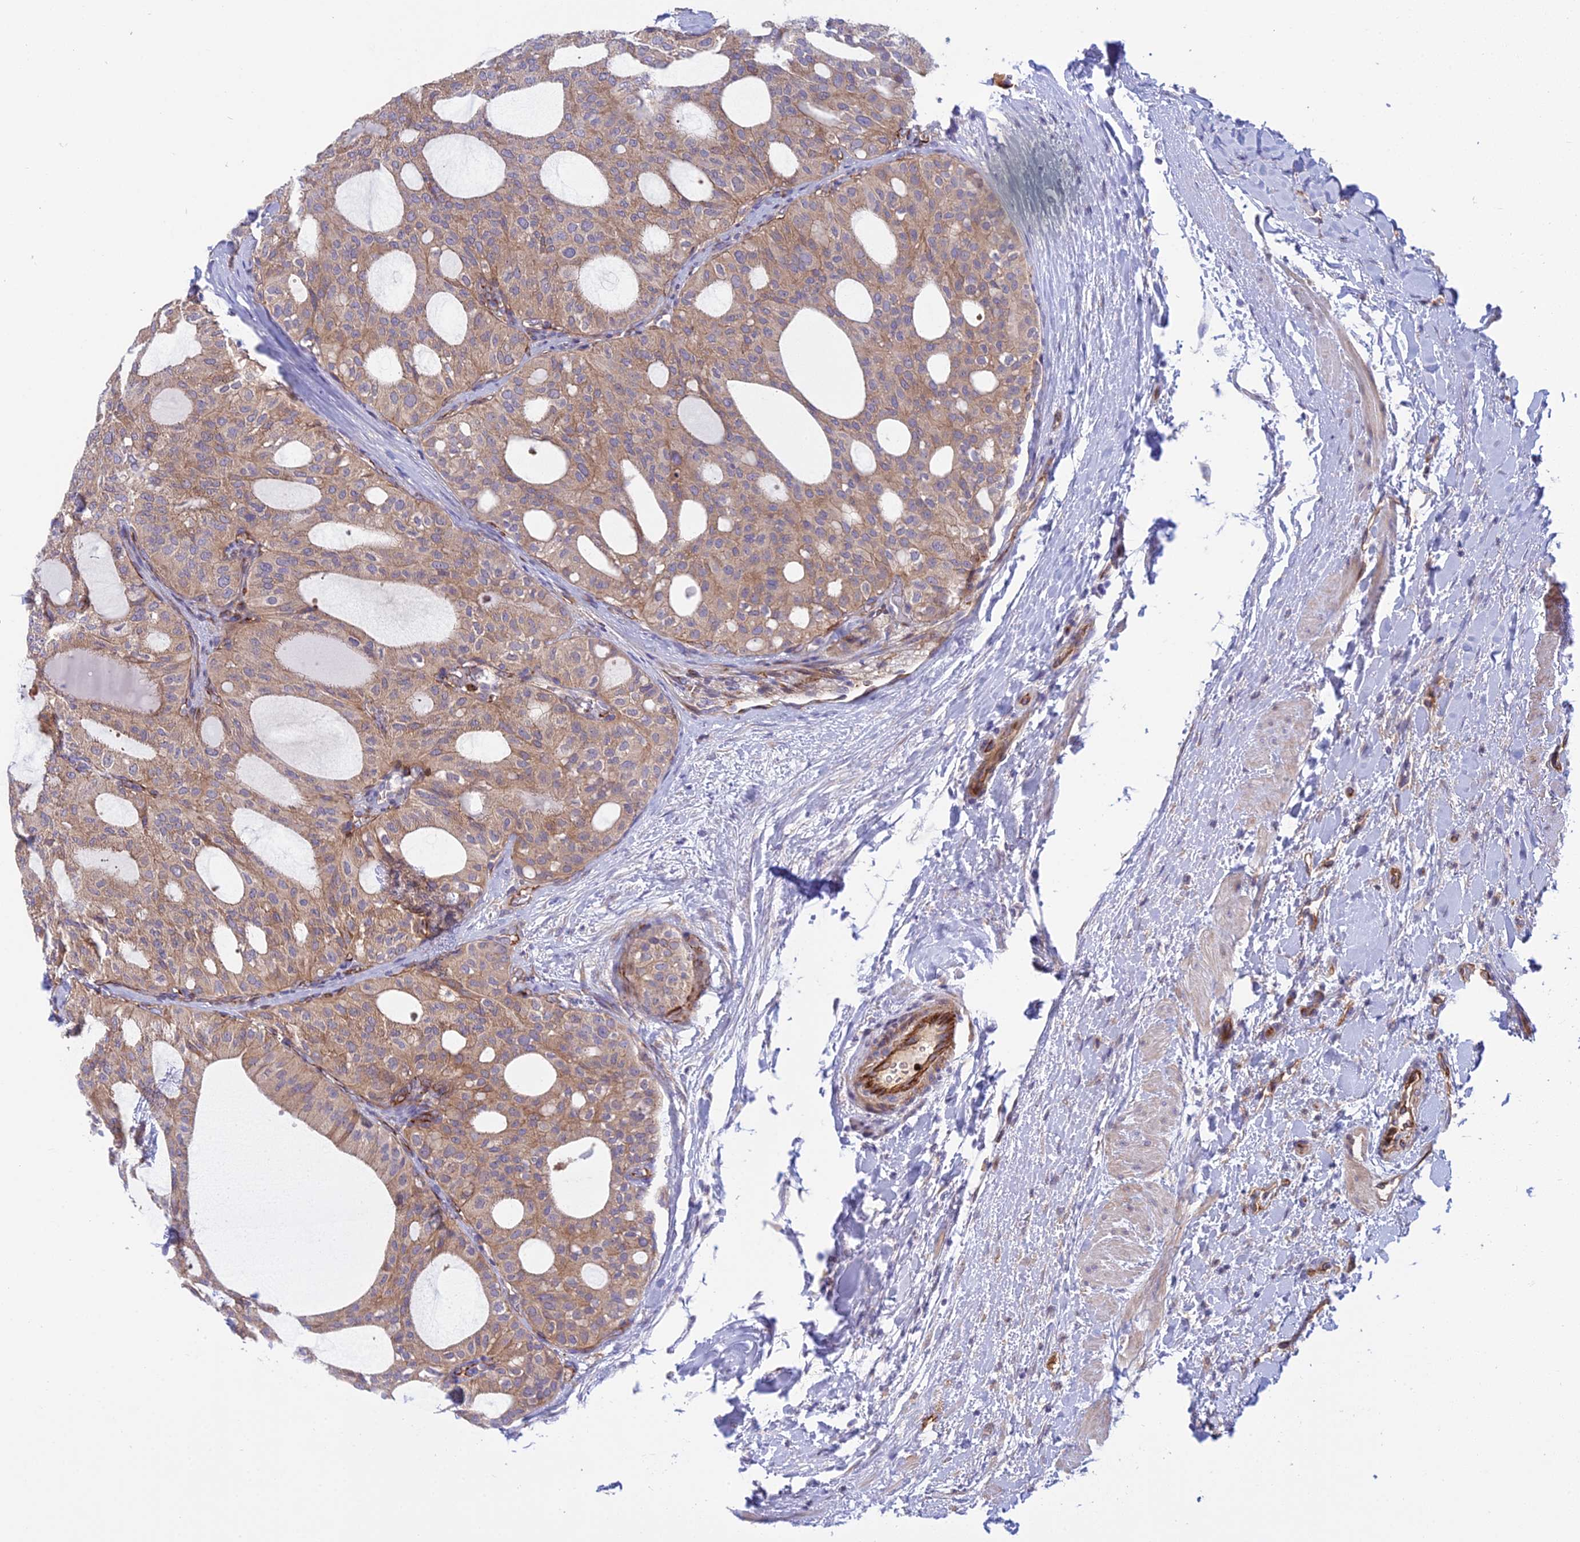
{"staining": {"intensity": "weak", "quantity": ">75%", "location": "cytoplasmic/membranous"}, "tissue": "thyroid cancer", "cell_type": "Tumor cells", "image_type": "cancer", "snomed": [{"axis": "morphology", "description": "Follicular adenoma carcinoma, NOS"}, {"axis": "topography", "description": "Thyroid gland"}], "caption": "Thyroid cancer (follicular adenoma carcinoma) stained with a brown dye demonstrates weak cytoplasmic/membranous positive staining in approximately >75% of tumor cells.", "gene": "DUS2", "patient": {"sex": "male", "age": 75}}